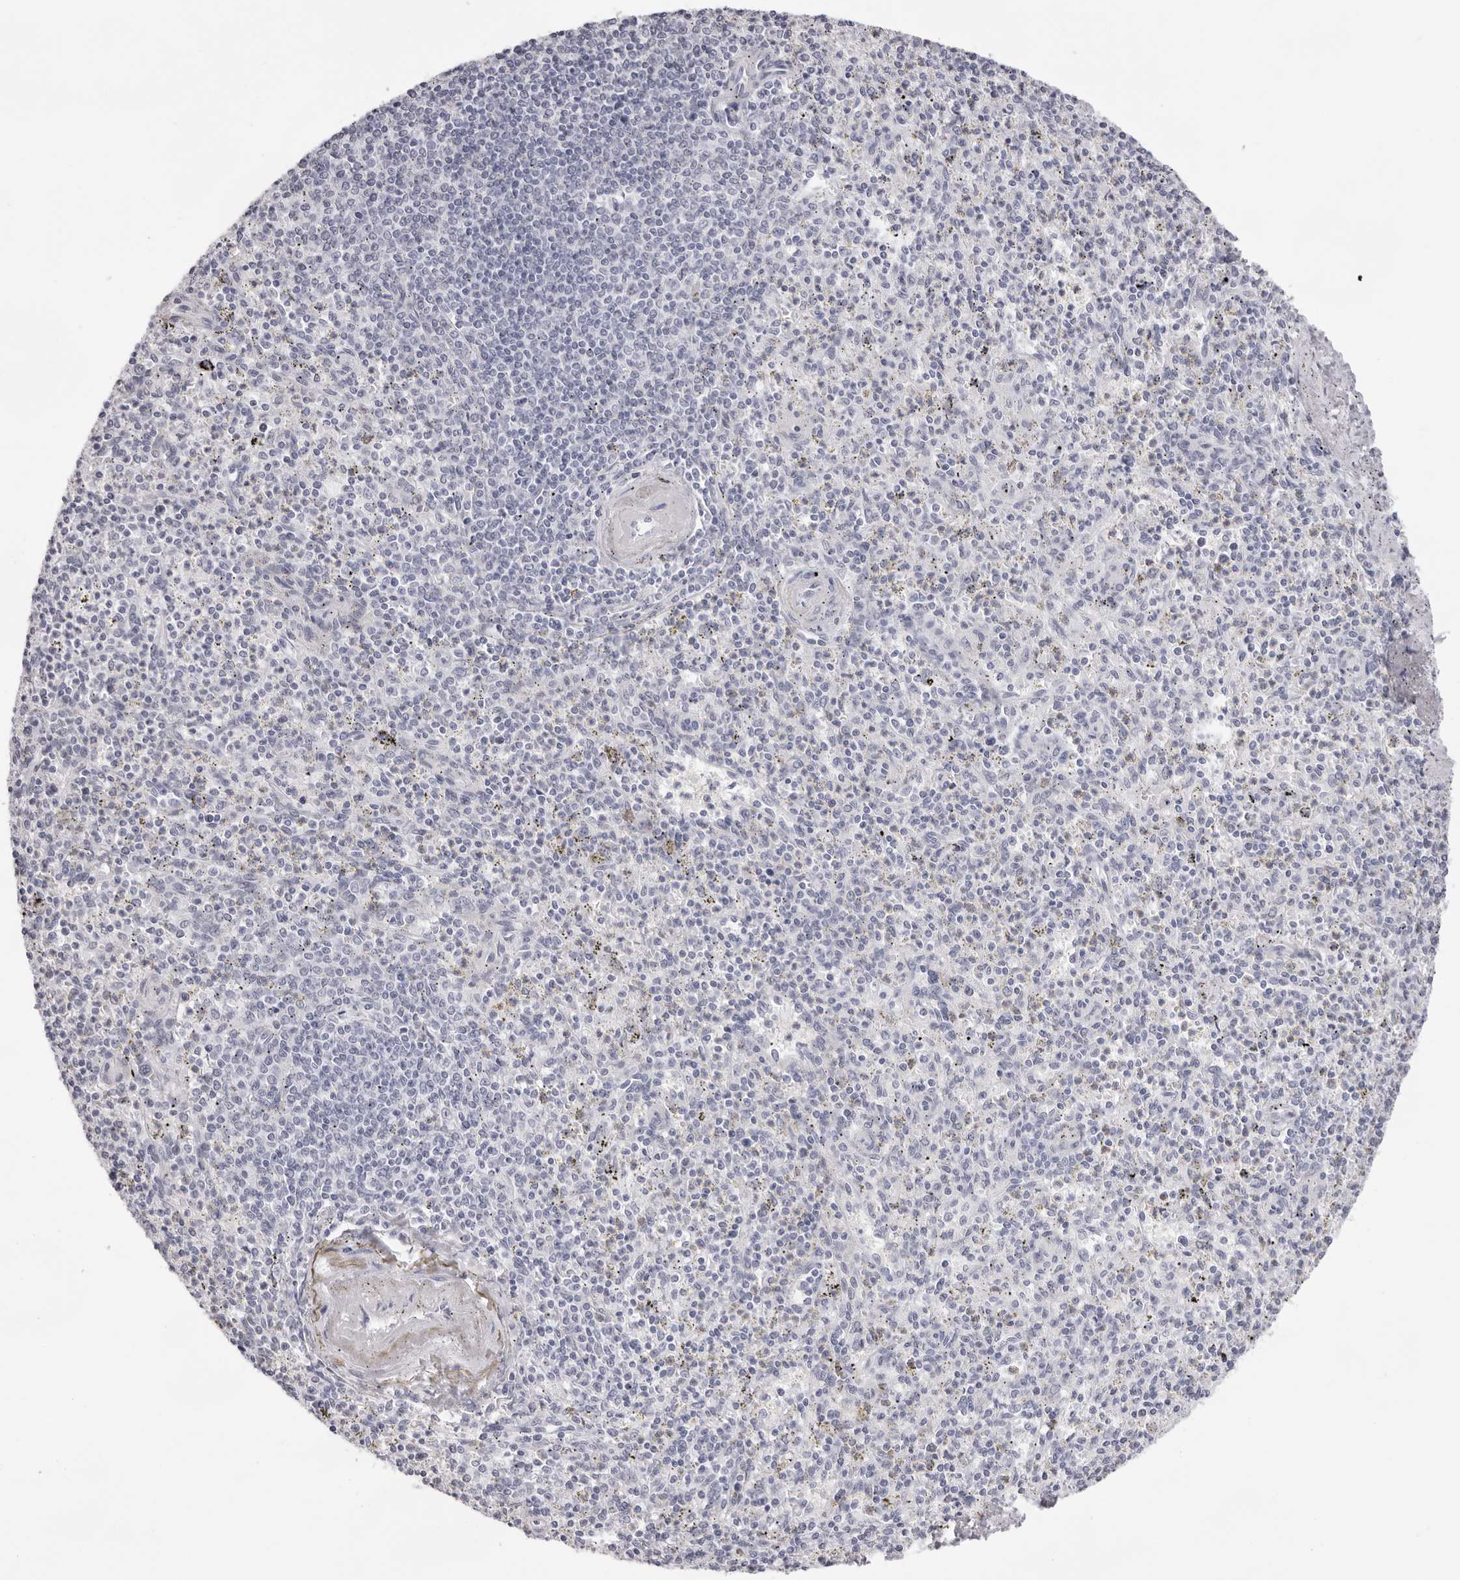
{"staining": {"intensity": "negative", "quantity": "none", "location": "none"}, "tissue": "spleen", "cell_type": "Cells in red pulp", "image_type": "normal", "snomed": [{"axis": "morphology", "description": "Normal tissue, NOS"}, {"axis": "topography", "description": "Spleen"}], "caption": "IHC of benign spleen demonstrates no positivity in cells in red pulp.", "gene": "SMIM2", "patient": {"sex": "male", "age": 72}}